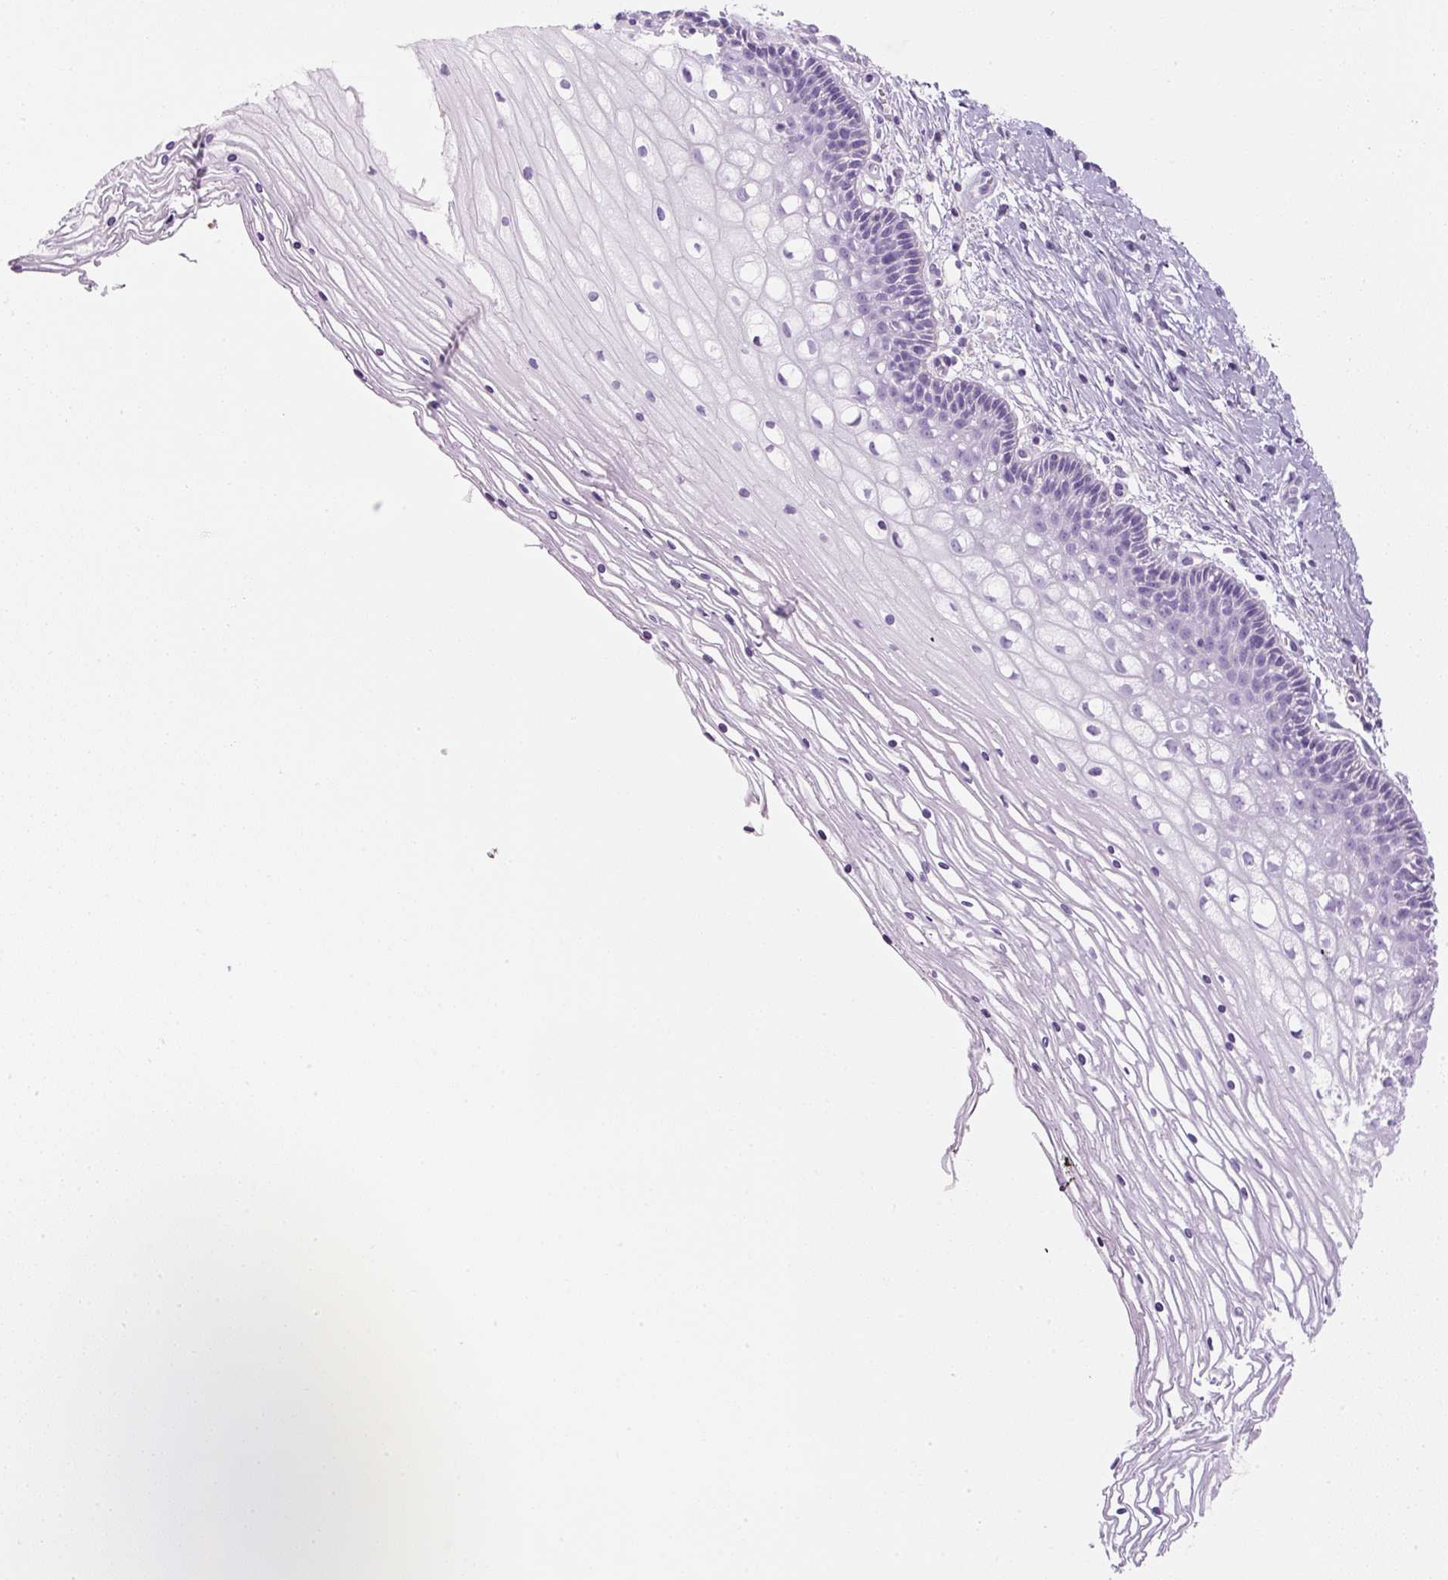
{"staining": {"intensity": "negative", "quantity": "none", "location": "none"}, "tissue": "cervix", "cell_type": "Glandular cells", "image_type": "normal", "snomed": [{"axis": "morphology", "description": "Normal tissue, NOS"}, {"axis": "topography", "description": "Cervix"}], "caption": "Micrograph shows no significant protein positivity in glandular cells of unremarkable cervix. (DAB (3,3'-diaminobenzidine) immunohistochemistry (IHC), high magnification).", "gene": "ENSG00000288796", "patient": {"sex": "female", "age": 36}}